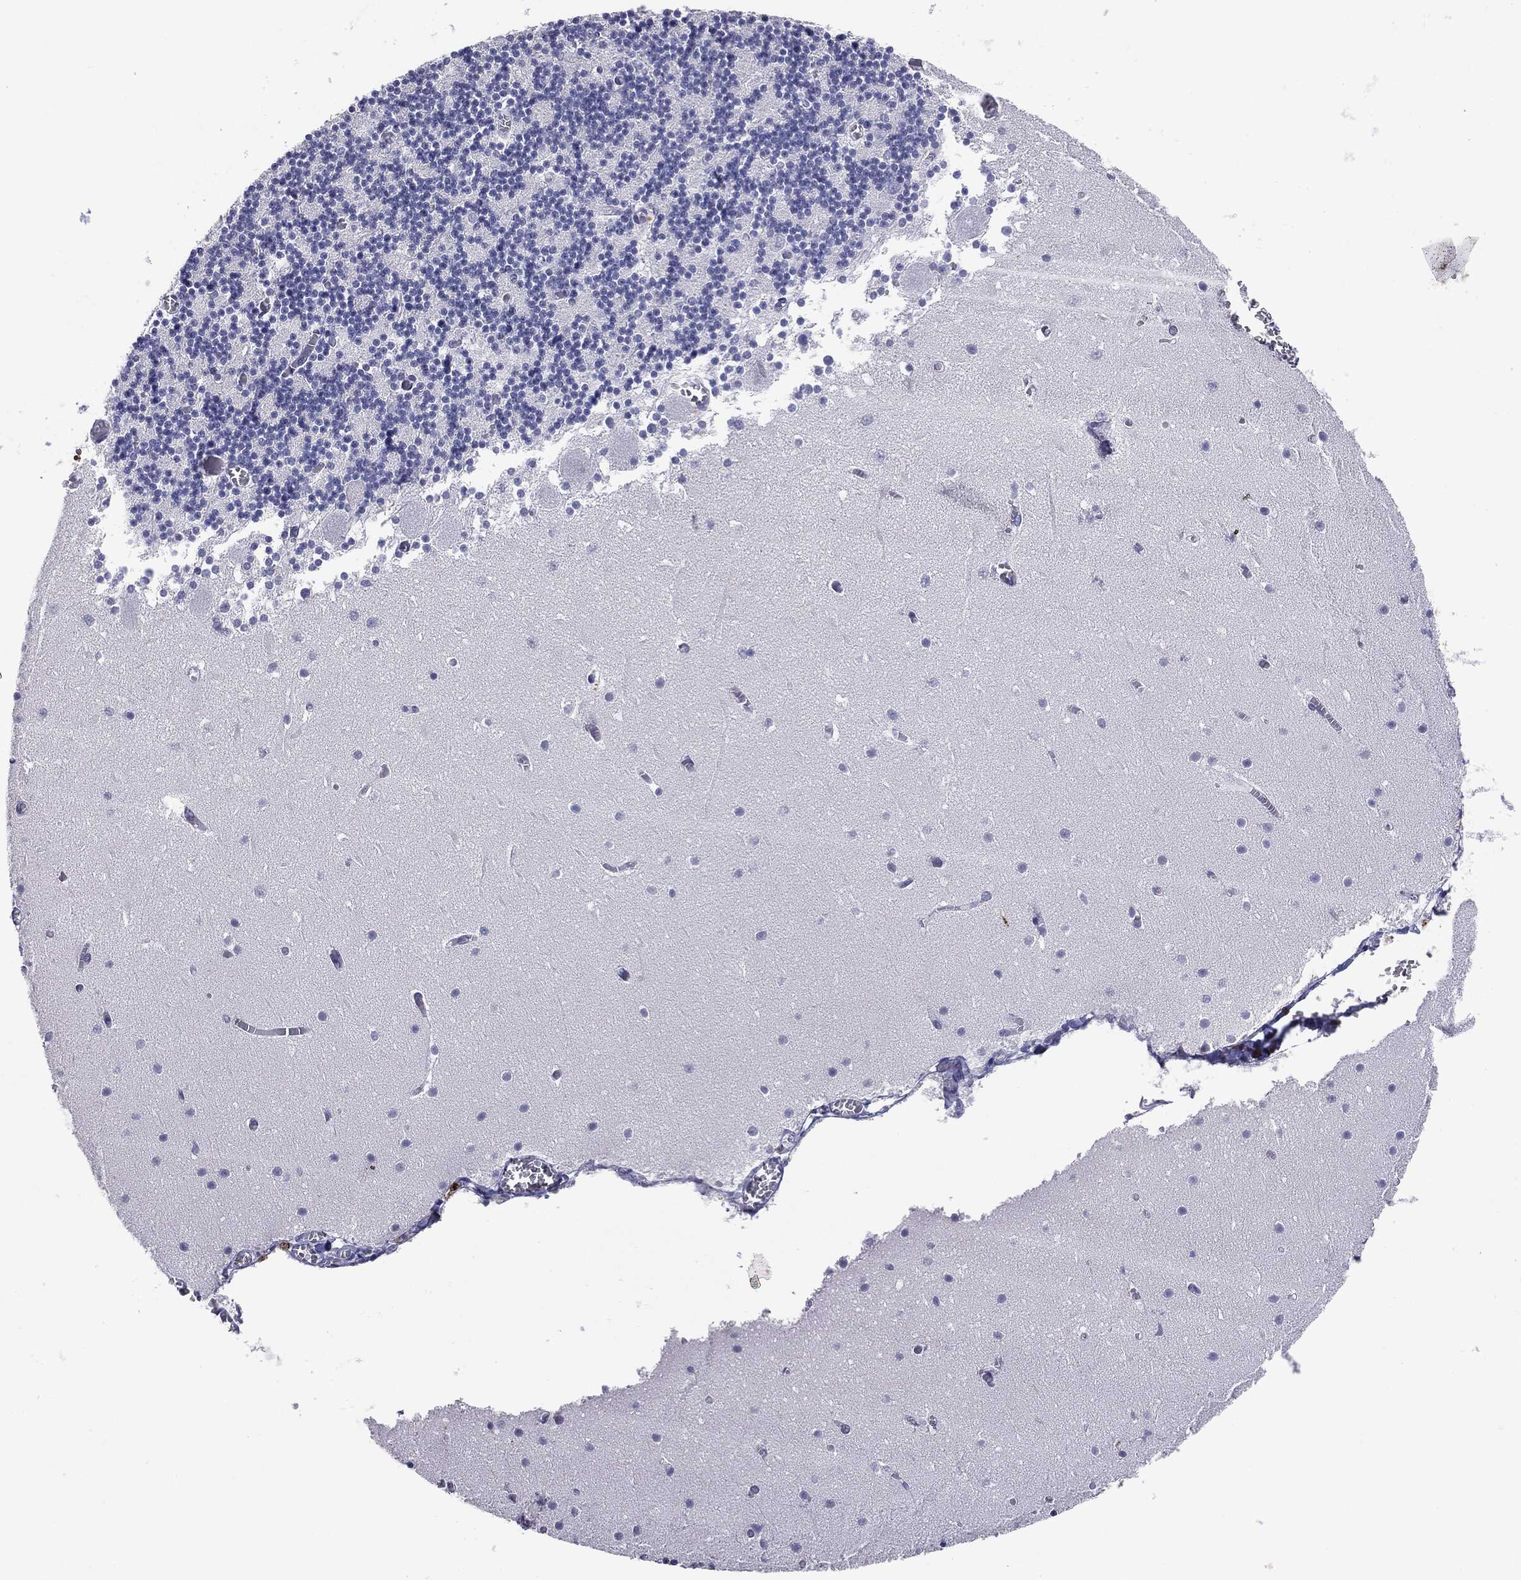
{"staining": {"intensity": "negative", "quantity": "none", "location": "none"}, "tissue": "cerebellum", "cell_type": "Cells in granular layer", "image_type": "normal", "snomed": [{"axis": "morphology", "description": "Normal tissue, NOS"}, {"axis": "topography", "description": "Cerebellum"}], "caption": "Immunohistochemistry (IHC) micrograph of unremarkable cerebellum: human cerebellum stained with DAB exhibits no significant protein positivity in cells in granular layer.", "gene": "SERPINB4", "patient": {"sex": "female", "age": 28}}